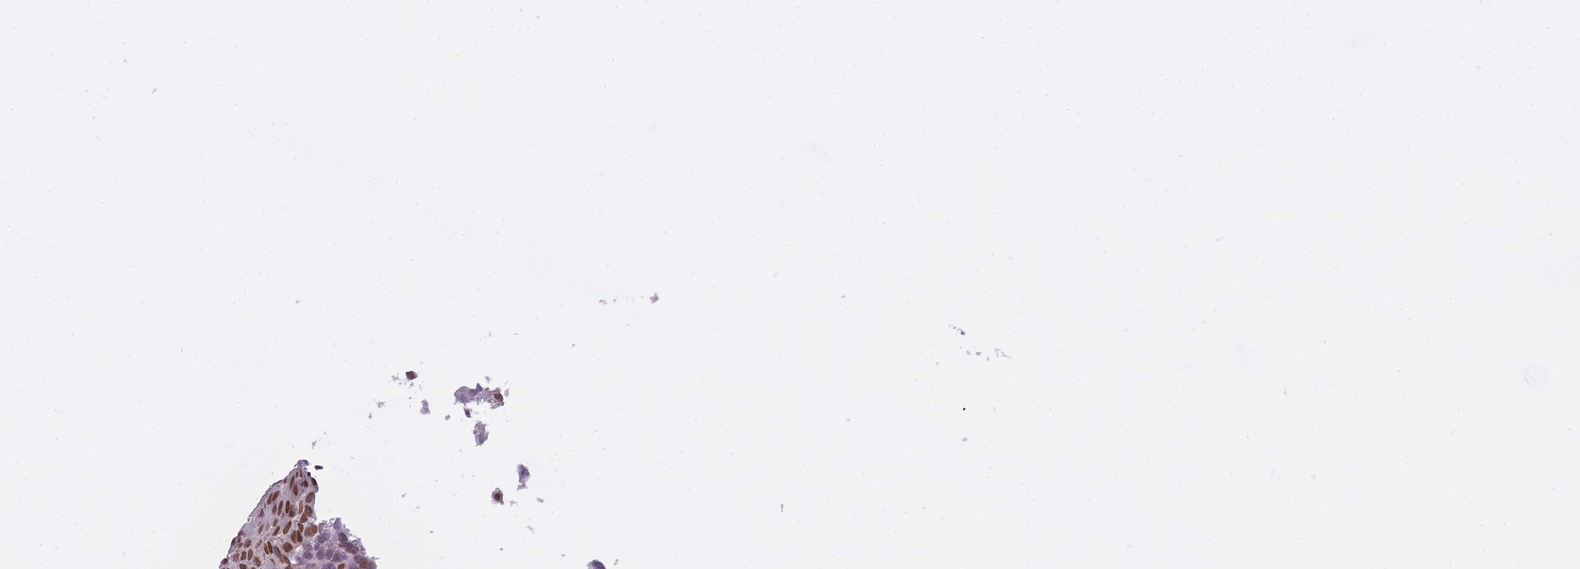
{"staining": {"intensity": "strong", "quantity": ">75%", "location": "nuclear"}, "tissue": "urothelial cancer", "cell_type": "Tumor cells", "image_type": "cancer", "snomed": [{"axis": "morphology", "description": "Urothelial carcinoma, Low grade"}, {"axis": "topography", "description": "Urinary bladder"}], "caption": "An IHC image of neoplastic tissue is shown. Protein staining in brown shows strong nuclear positivity in urothelial cancer within tumor cells.", "gene": "TIGD1", "patient": {"sex": "male", "age": 88}}